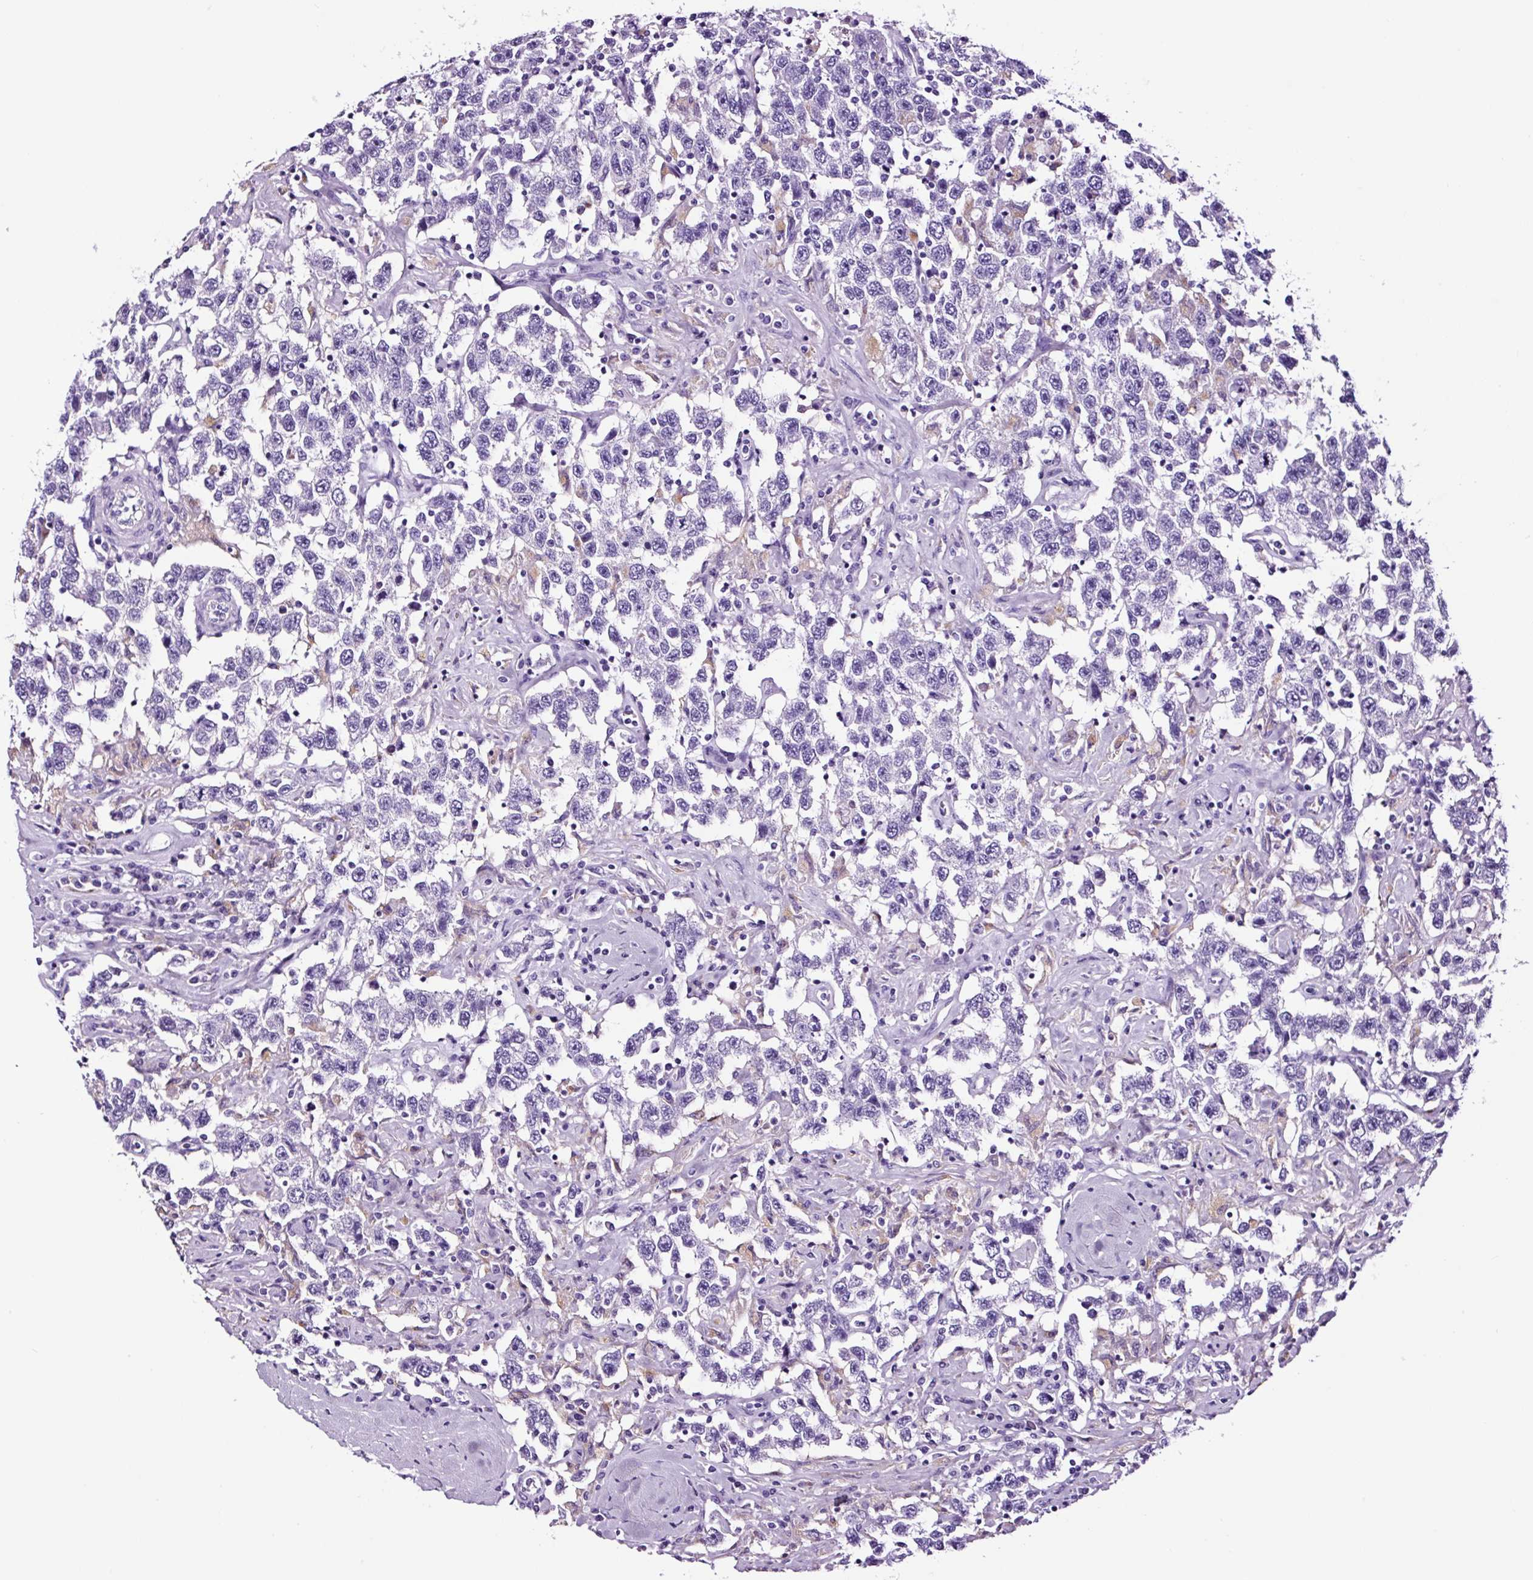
{"staining": {"intensity": "negative", "quantity": "none", "location": "none"}, "tissue": "testis cancer", "cell_type": "Tumor cells", "image_type": "cancer", "snomed": [{"axis": "morphology", "description": "Seminoma, NOS"}, {"axis": "topography", "description": "Testis"}], "caption": "Testis cancer stained for a protein using immunohistochemistry exhibits no staining tumor cells.", "gene": "FBXL7", "patient": {"sex": "male", "age": 41}}